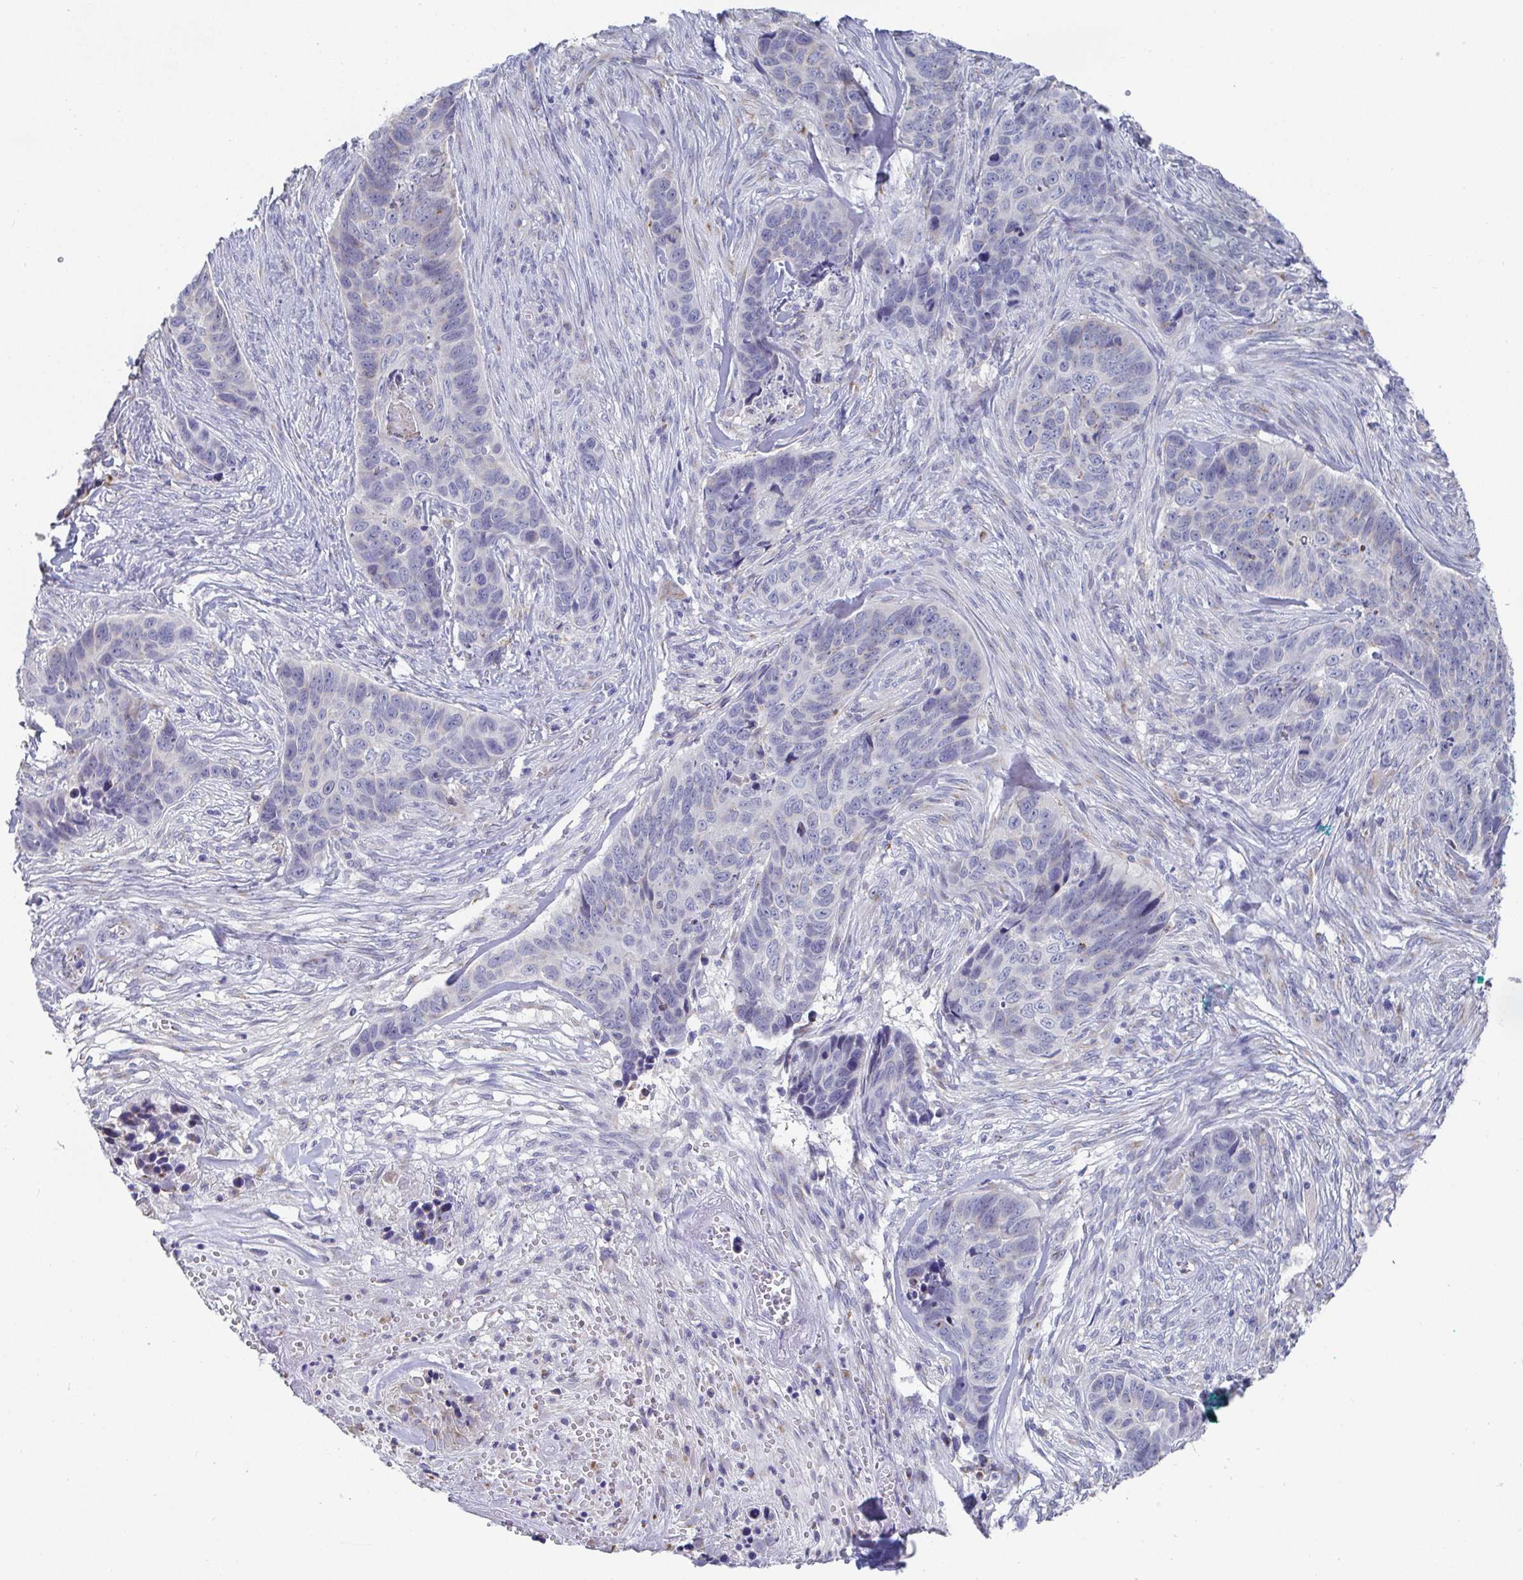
{"staining": {"intensity": "negative", "quantity": "none", "location": "none"}, "tissue": "skin cancer", "cell_type": "Tumor cells", "image_type": "cancer", "snomed": [{"axis": "morphology", "description": "Basal cell carcinoma"}, {"axis": "topography", "description": "Skin"}], "caption": "A micrograph of human basal cell carcinoma (skin) is negative for staining in tumor cells.", "gene": "TAS2R39", "patient": {"sex": "female", "age": 82}}